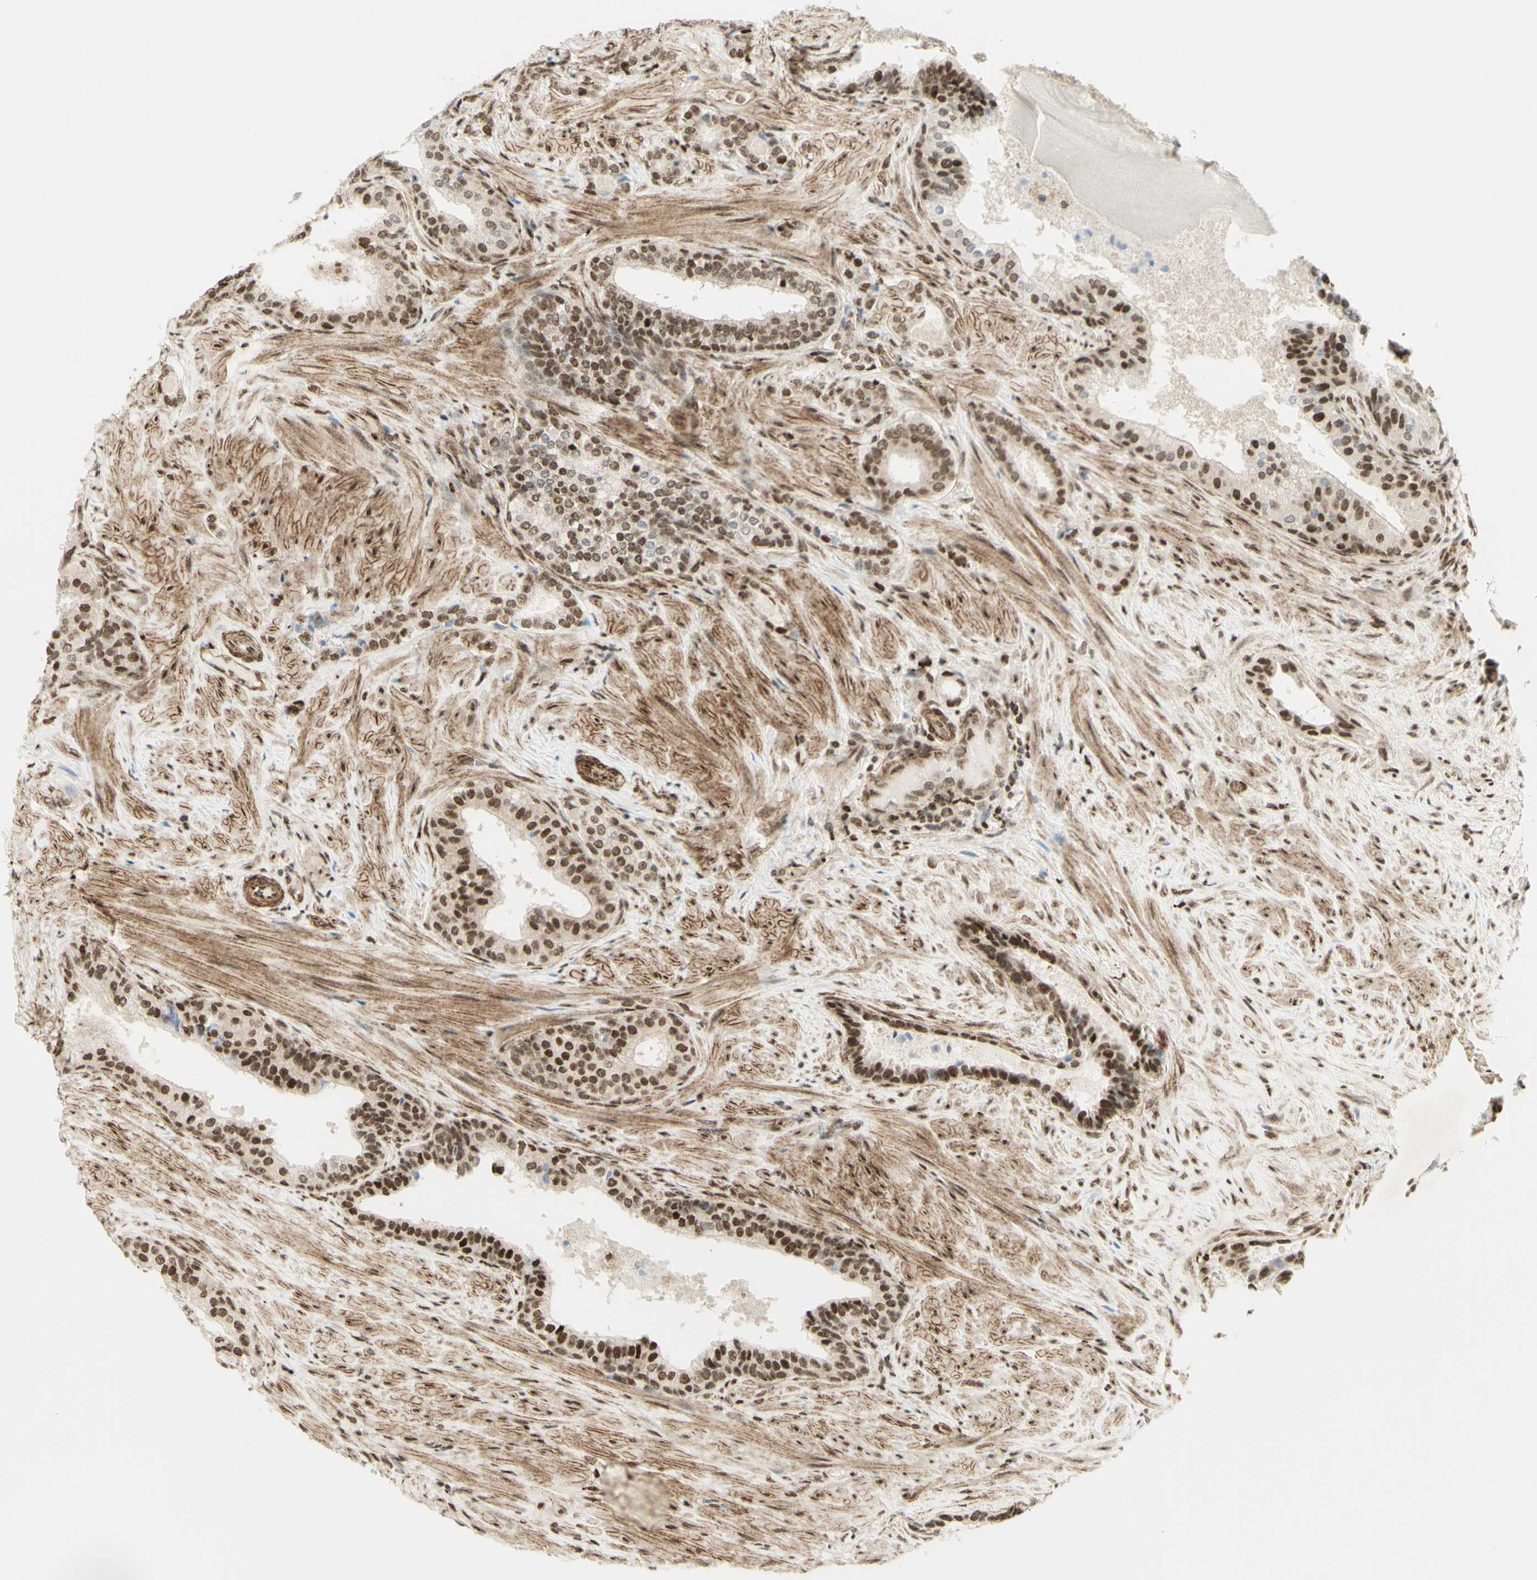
{"staining": {"intensity": "moderate", "quantity": ">75%", "location": "nuclear"}, "tissue": "prostate cancer", "cell_type": "Tumor cells", "image_type": "cancer", "snomed": [{"axis": "morphology", "description": "Adenocarcinoma, Low grade"}, {"axis": "topography", "description": "Prostate"}], "caption": "Human prostate low-grade adenocarcinoma stained with a brown dye exhibits moderate nuclear positive positivity in about >75% of tumor cells.", "gene": "ZMYM6", "patient": {"sex": "male", "age": 60}}